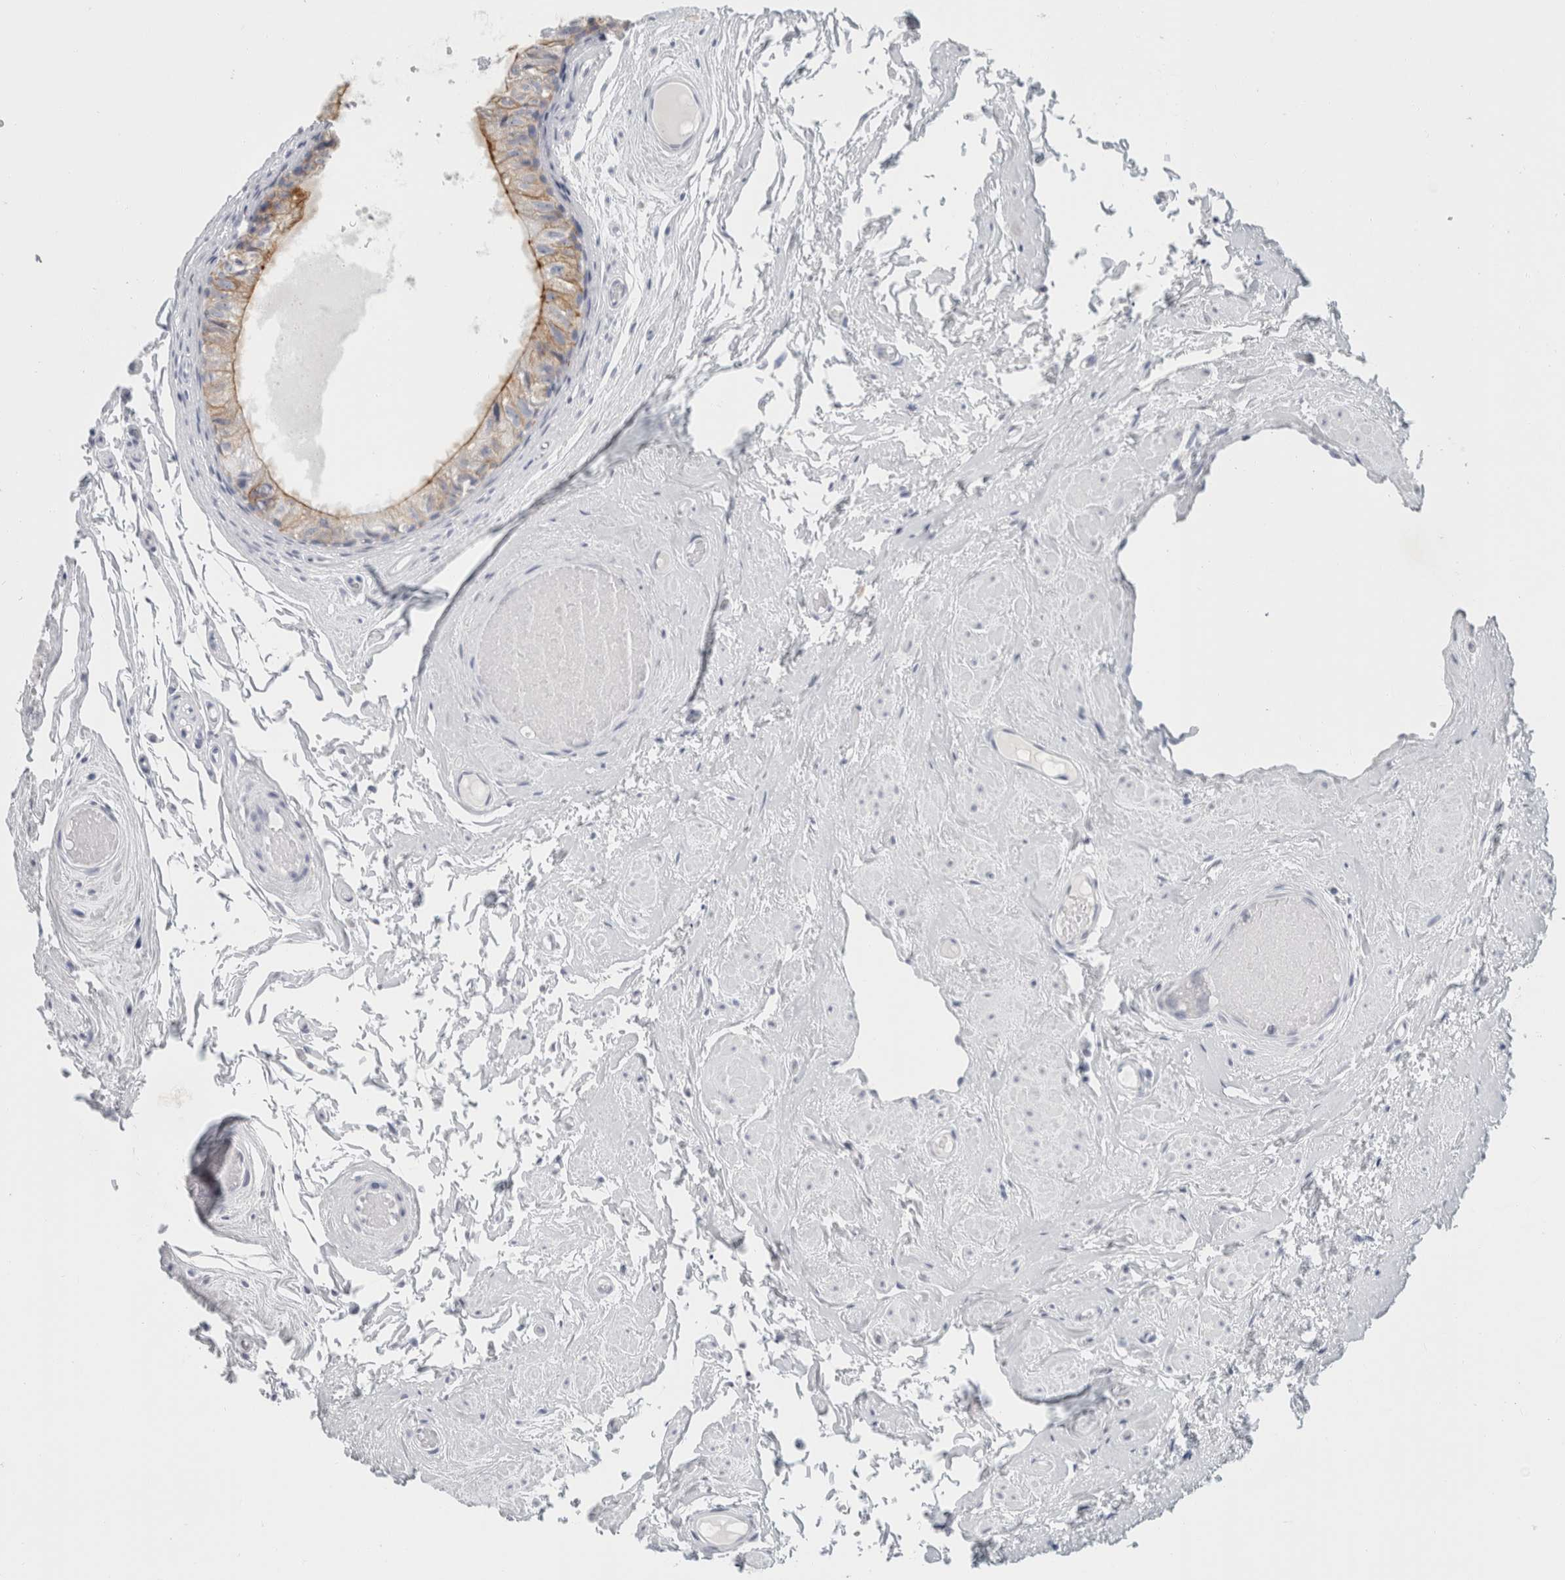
{"staining": {"intensity": "strong", "quantity": "25%-75%", "location": "cytoplasmic/membranous"}, "tissue": "epididymis", "cell_type": "Glandular cells", "image_type": "normal", "snomed": [{"axis": "morphology", "description": "Normal tissue, NOS"}, {"axis": "topography", "description": "Epididymis"}], "caption": "Glandular cells reveal high levels of strong cytoplasmic/membranous expression in about 25%-75% of cells in unremarkable human epididymis.", "gene": "SLC28A3", "patient": {"sex": "male", "age": 79}}